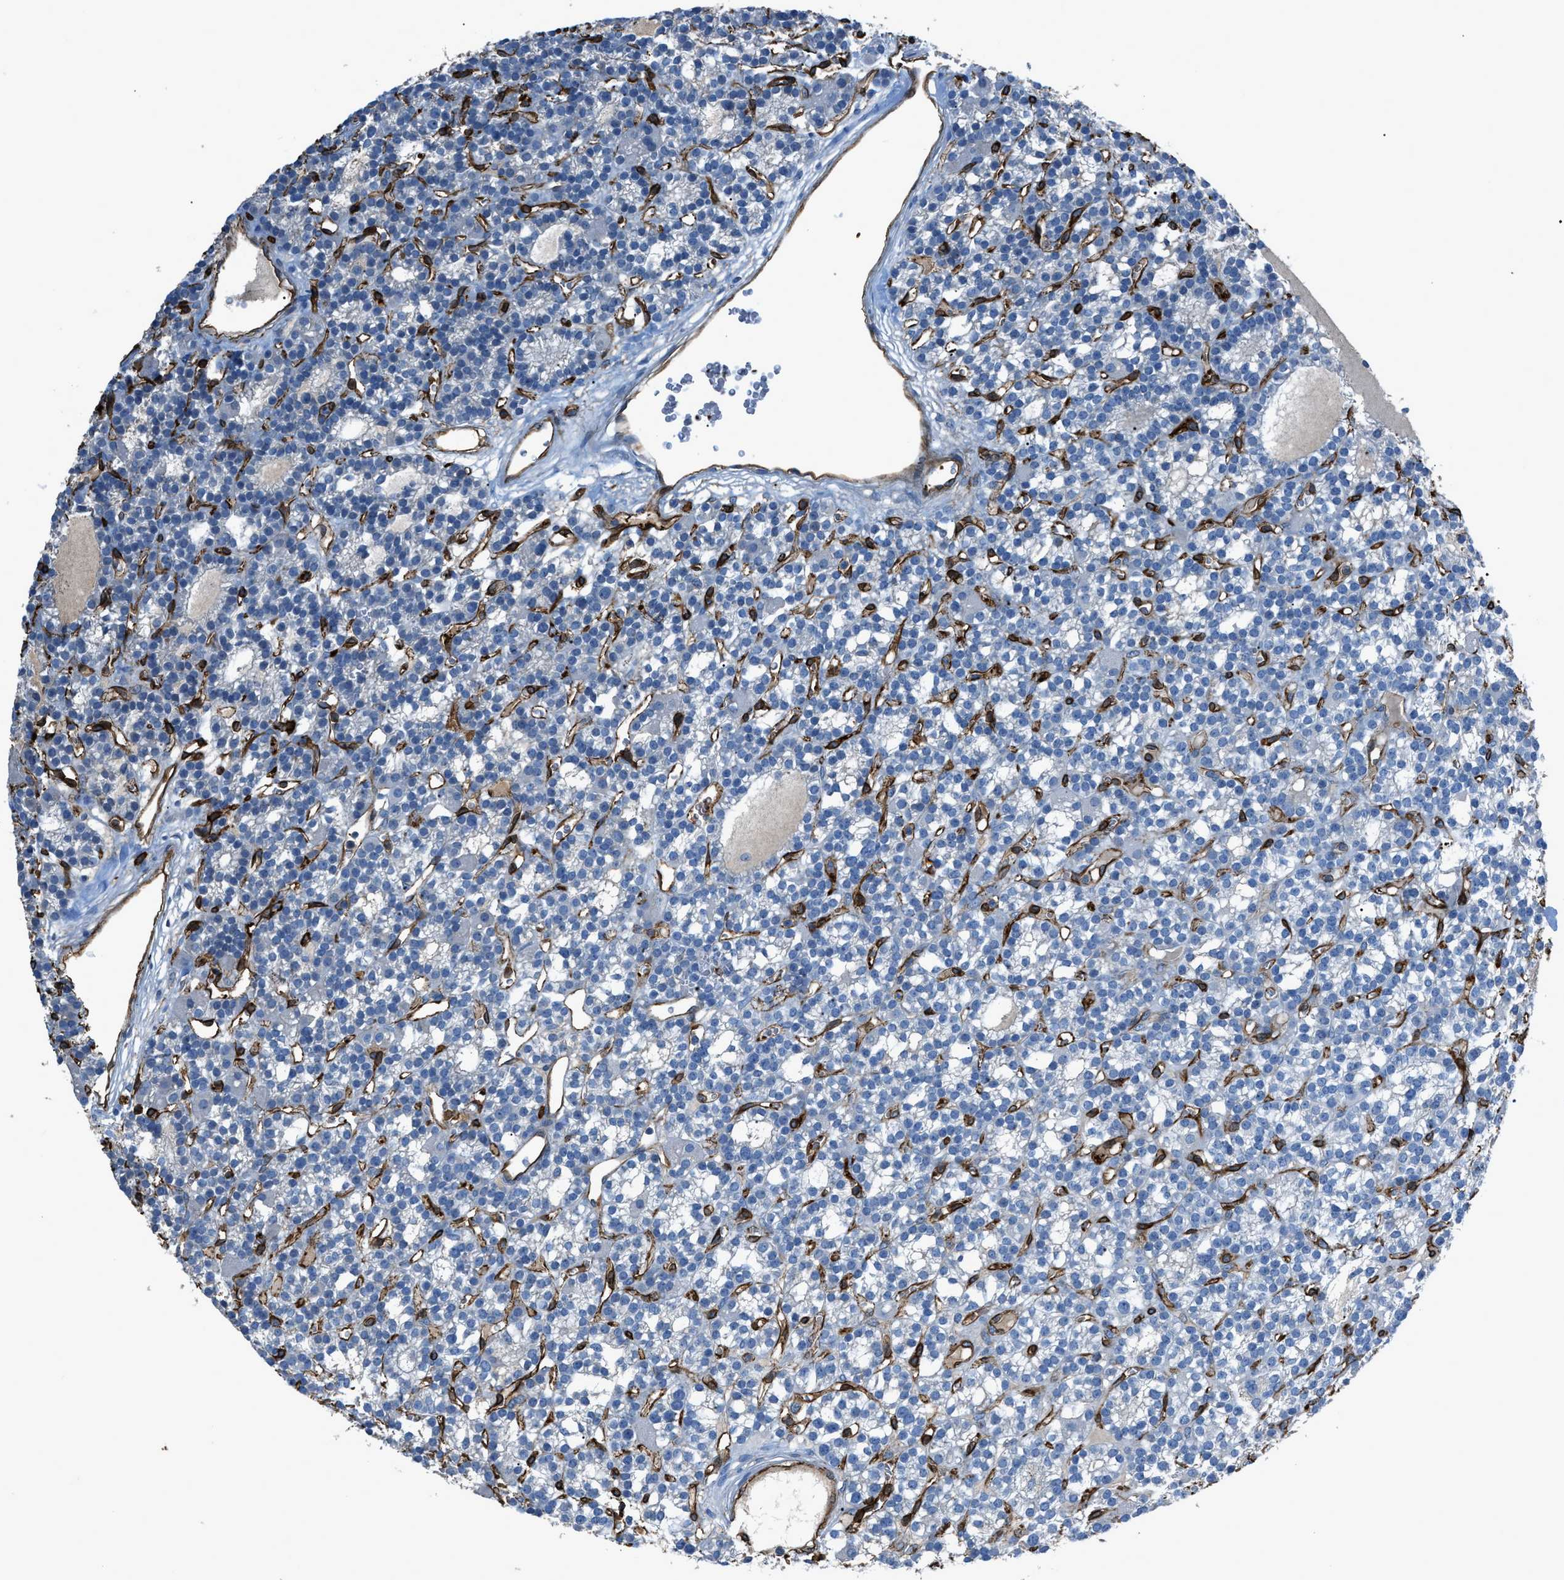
{"staining": {"intensity": "negative", "quantity": "none", "location": "none"}, "tissue": "parathyroid gland", "cell_type": "Glandular cells", "image_type": "normal", "snomed": [{"axis": "morphology", "description": "Normal tissue, NOS"}, {"axis": "morphology", "description": "Adenoma, NOS"}, {"axis": "topography", "description": "Parathyroid gland"}], "caption": "Parathyroid gland stained for a protein using IHC shows no expression glandular cells.", "gene": "SLC22A15", "patient": {"sex": "female", "age": 58}}